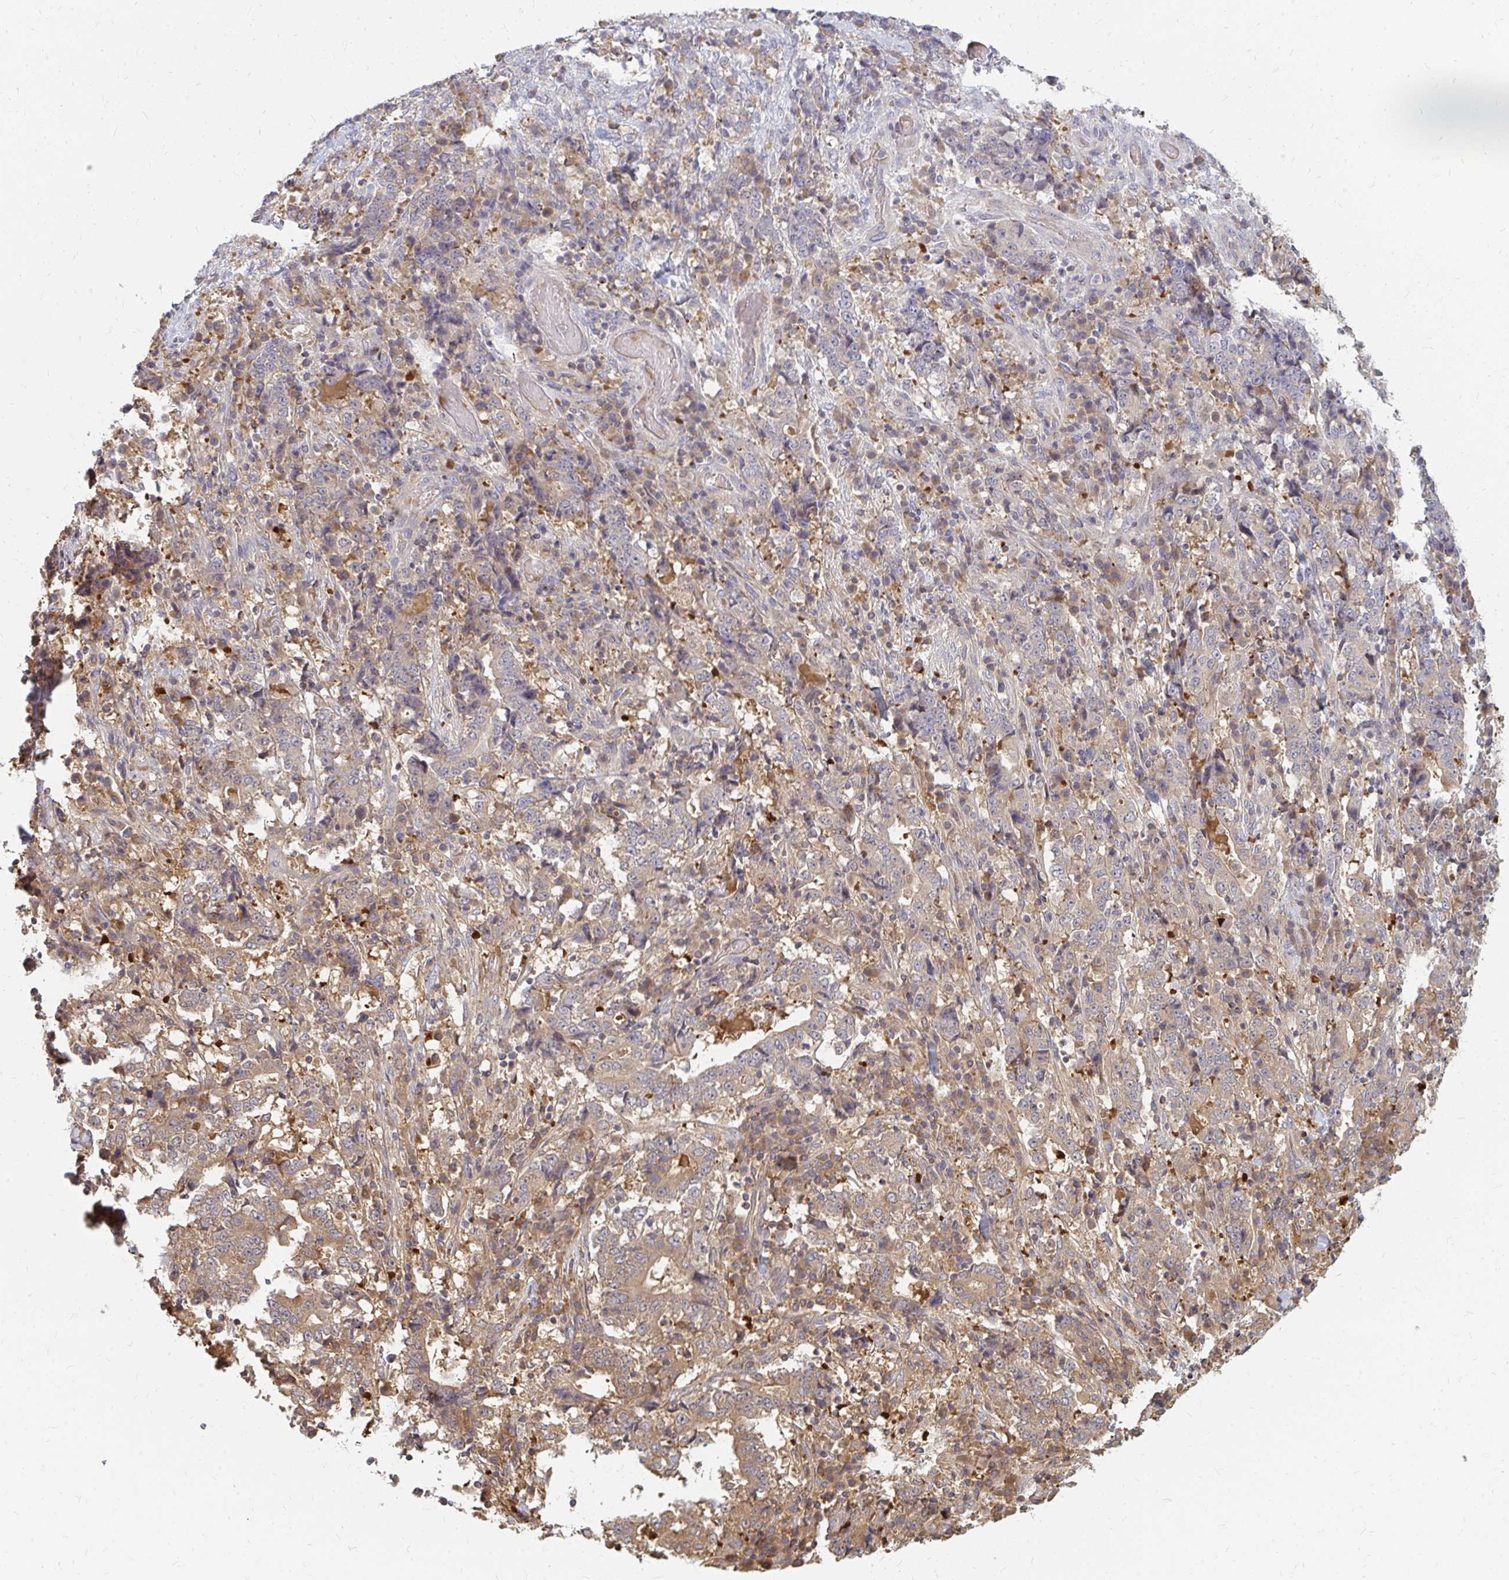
{"staining": {"intensity": "weak", "quantity": "25%-75%", "location": "cytoplasmic/membranous"}, "tissue": "stomach cancer", "cell_type": "Tumor cells", "image_type": "cancer", "snomed": [{"axis": "morphology", "description": "Normal tissue, NOS"}, {"axis": "morphology", "description": "Adenocarcinoma, NOS"}, {"axis": "topography", "description": "Stomach, upper"}, {"axis": "topography", "description": "Stomach"}], "caption": "Immunohistochemical staining of human adenocarcinoma (stomach) demonstrates weak cytoplasmic/membranous protein staining in approximately 25%-75% of tumor cells.", "gene": "ZNF285", "patient": {"sex": "male", "age": 59}}